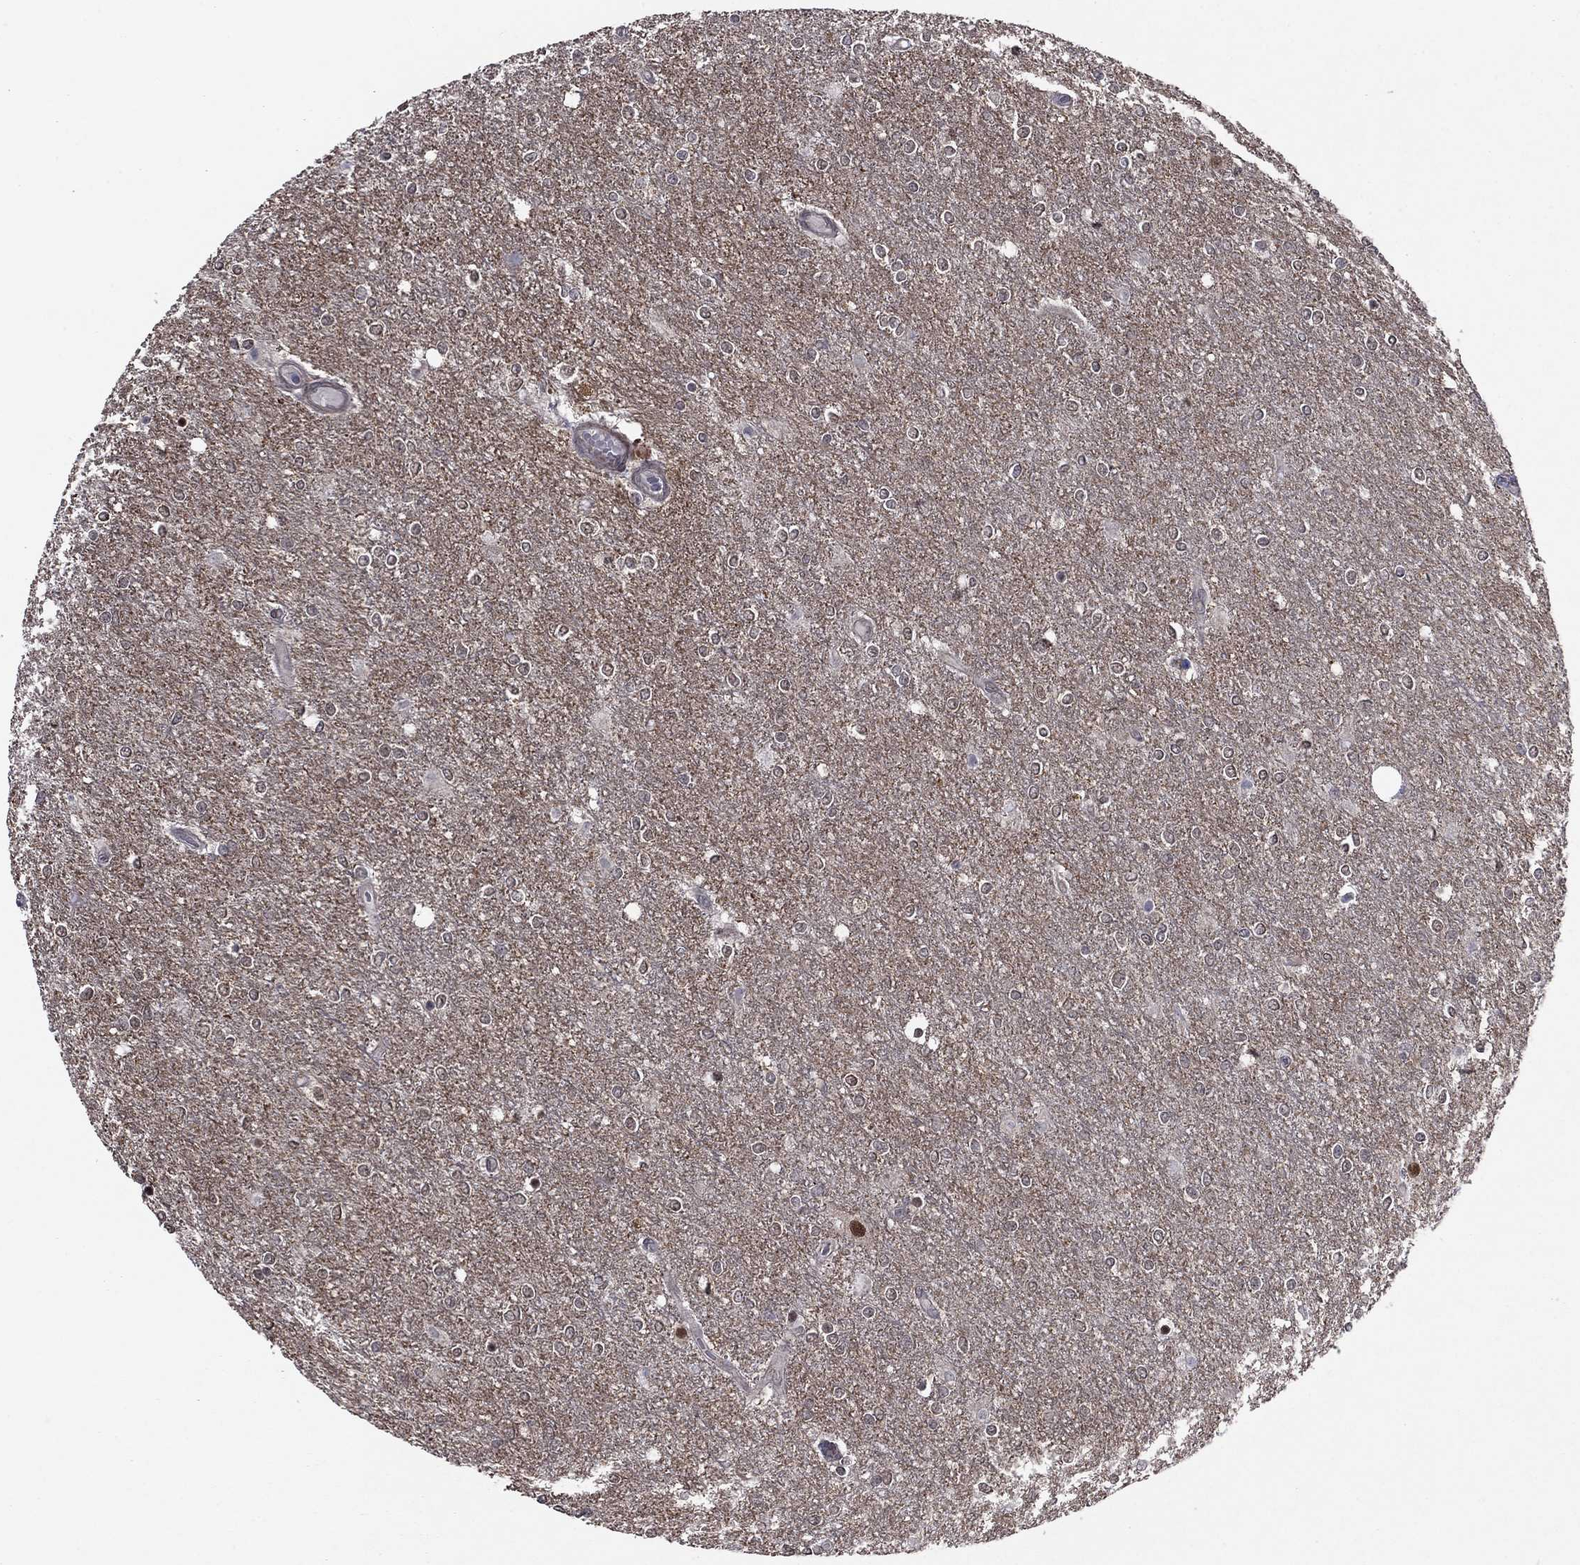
{"staining": {"intensity": "negative", "quantity": "none", "location": "none"}, "tissue": "glioma", "cell_type": "Tumor cells", "image_type": "cancer", "snomed": [{"axis": "morphology", "description": "Glioma, malignant, High grade"}, {"axis": "topography", "description": "Brain"}], "caption": "This is an immunohistochemistry photomicrograph of glioma. There is no staining in tumor cells.", "gene": "PSMC1", "patient": {"sex": "female", "age": 61}}